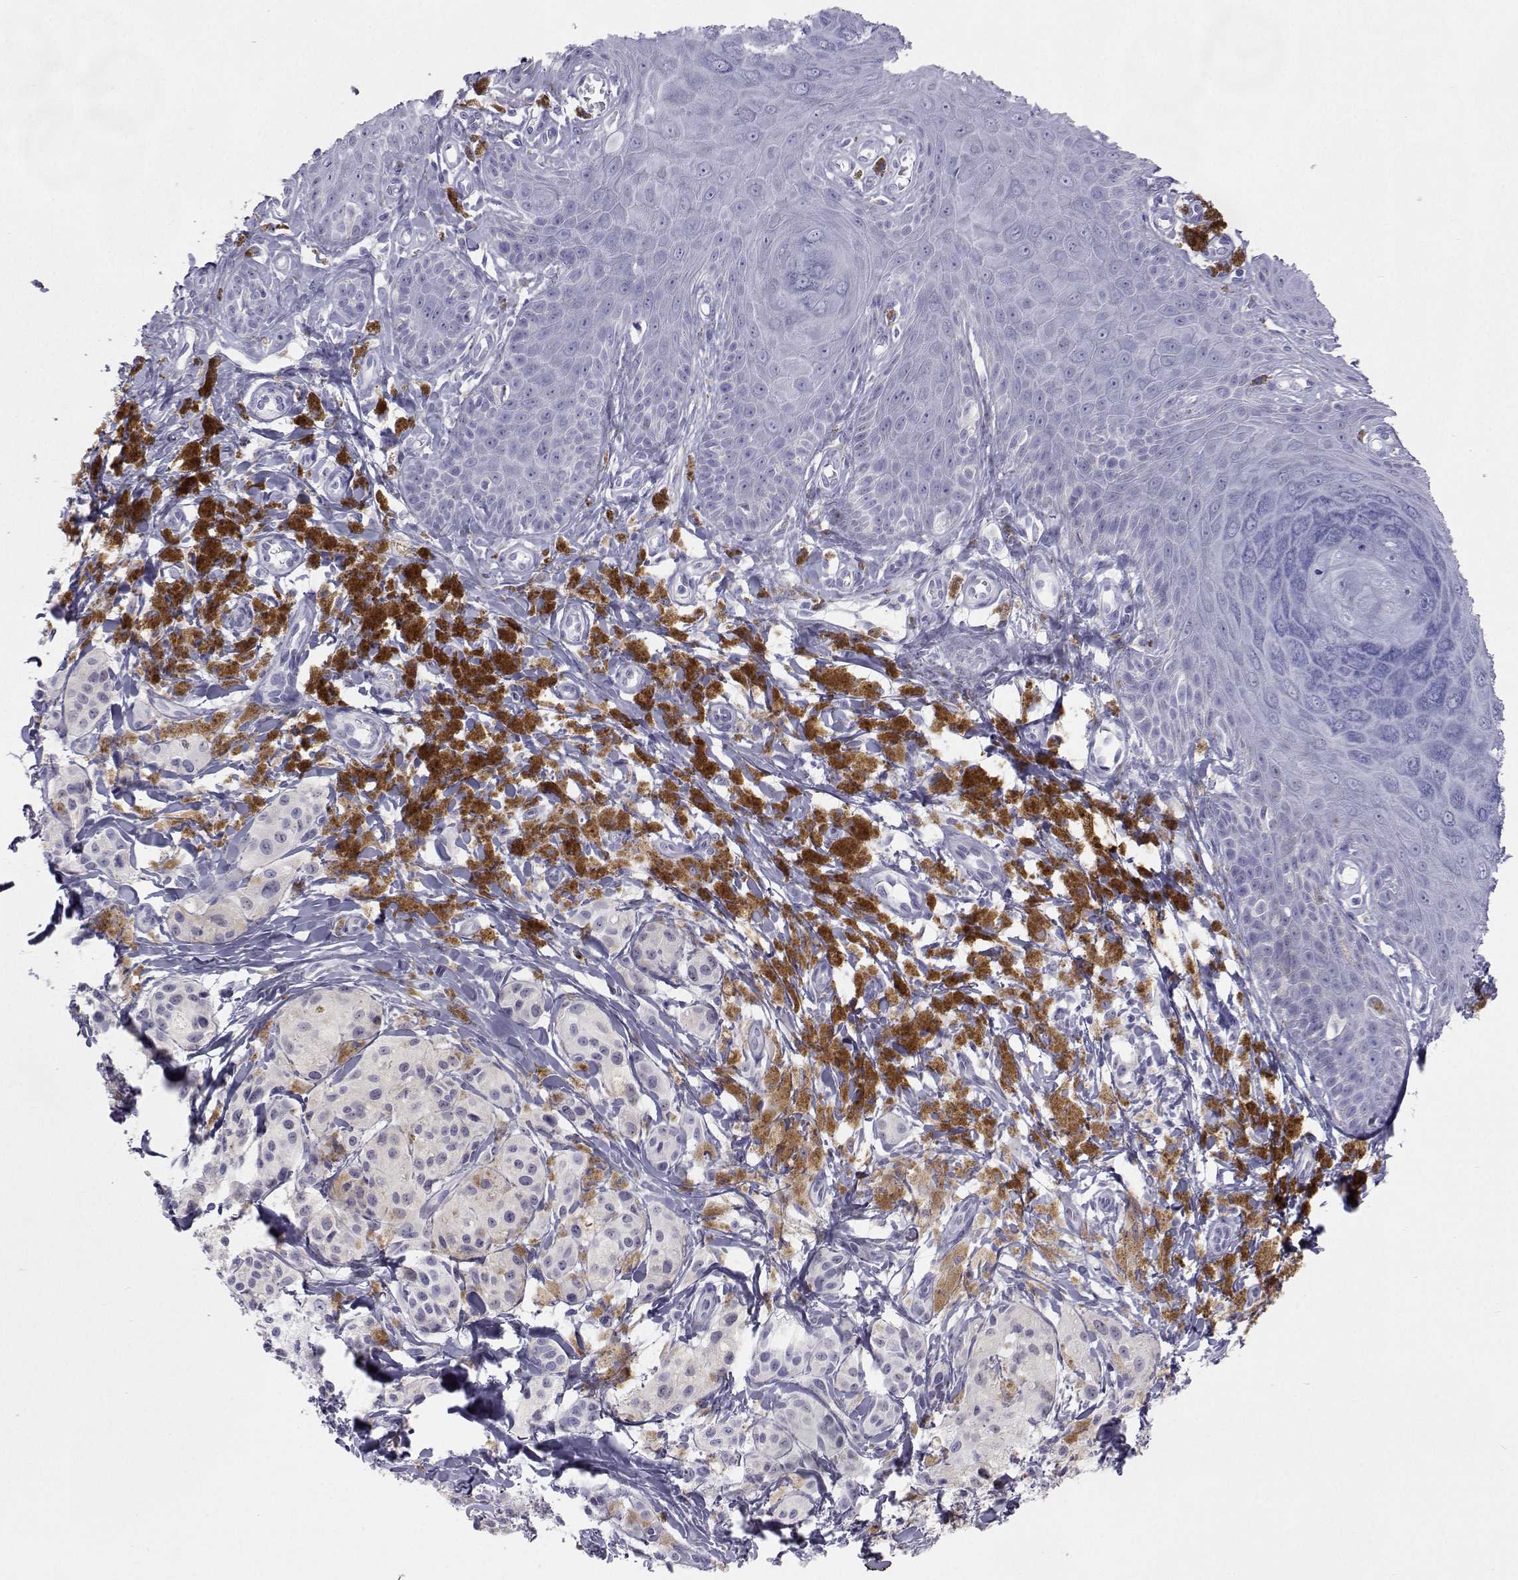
{"staining": {"intensity": "negative", "quantity": "none", "location": "none"}, "tissue": "melanoma", "cell_type": "Tumor cells", "image_type": "cancer", "snomed": [{"axis": "morphology", "description": "Malignant melanoma, NOS"}, {"axis": "topography", "description": "Skin"}], "caption": "Tumor cells are negative for brown protein staining in malignant melanoma. (DAB IHC visualized using brightfield microscopy, high magnification).", "gene": "PLIN4", "patient": {"sex": "female", "age": 80}}